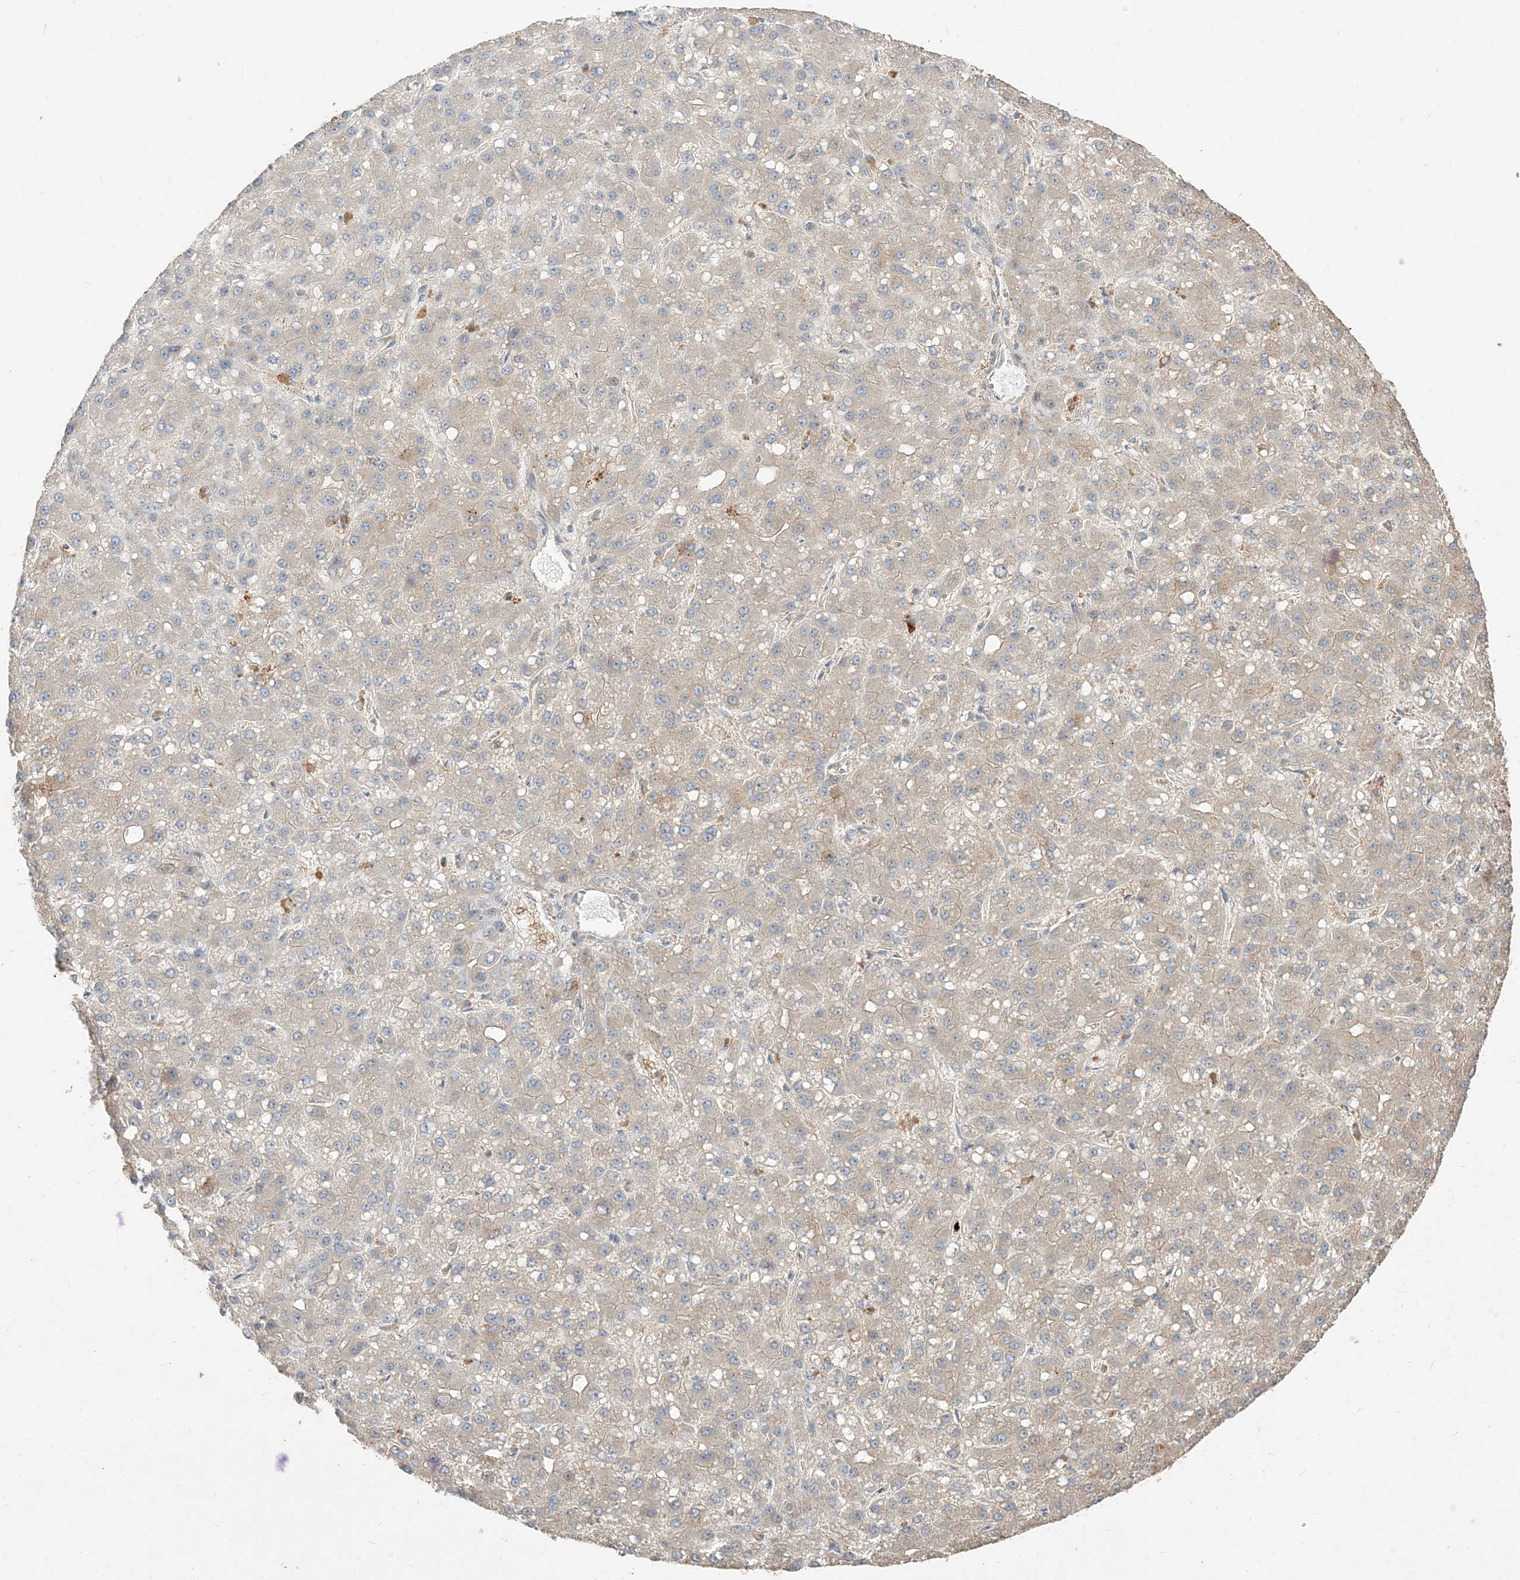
{"staining": {"intensity": "negative", "quantity": "none", "location": "none"}, "tissue": "liver cancer", "cell_type": "Tumor cells", "image_type": "cancer", "snomed": [{"axis": "morphology", "description": "Carcinoma, Hepatocellular, NOS"}, {"axis": "topography", "description": "Liver"}], "caption": "A photomicrograph of hepatocellular carcinoma (liver) stained for a protein shows no brown staining in tumor cells. The staining is performed using DAB (3,3'-diaminobenzidine) brown chromogen with nuclei counter-stained in using hematoxylin.", "gene": "RNF175", "patient": {"sex": "male", "age": 67}}